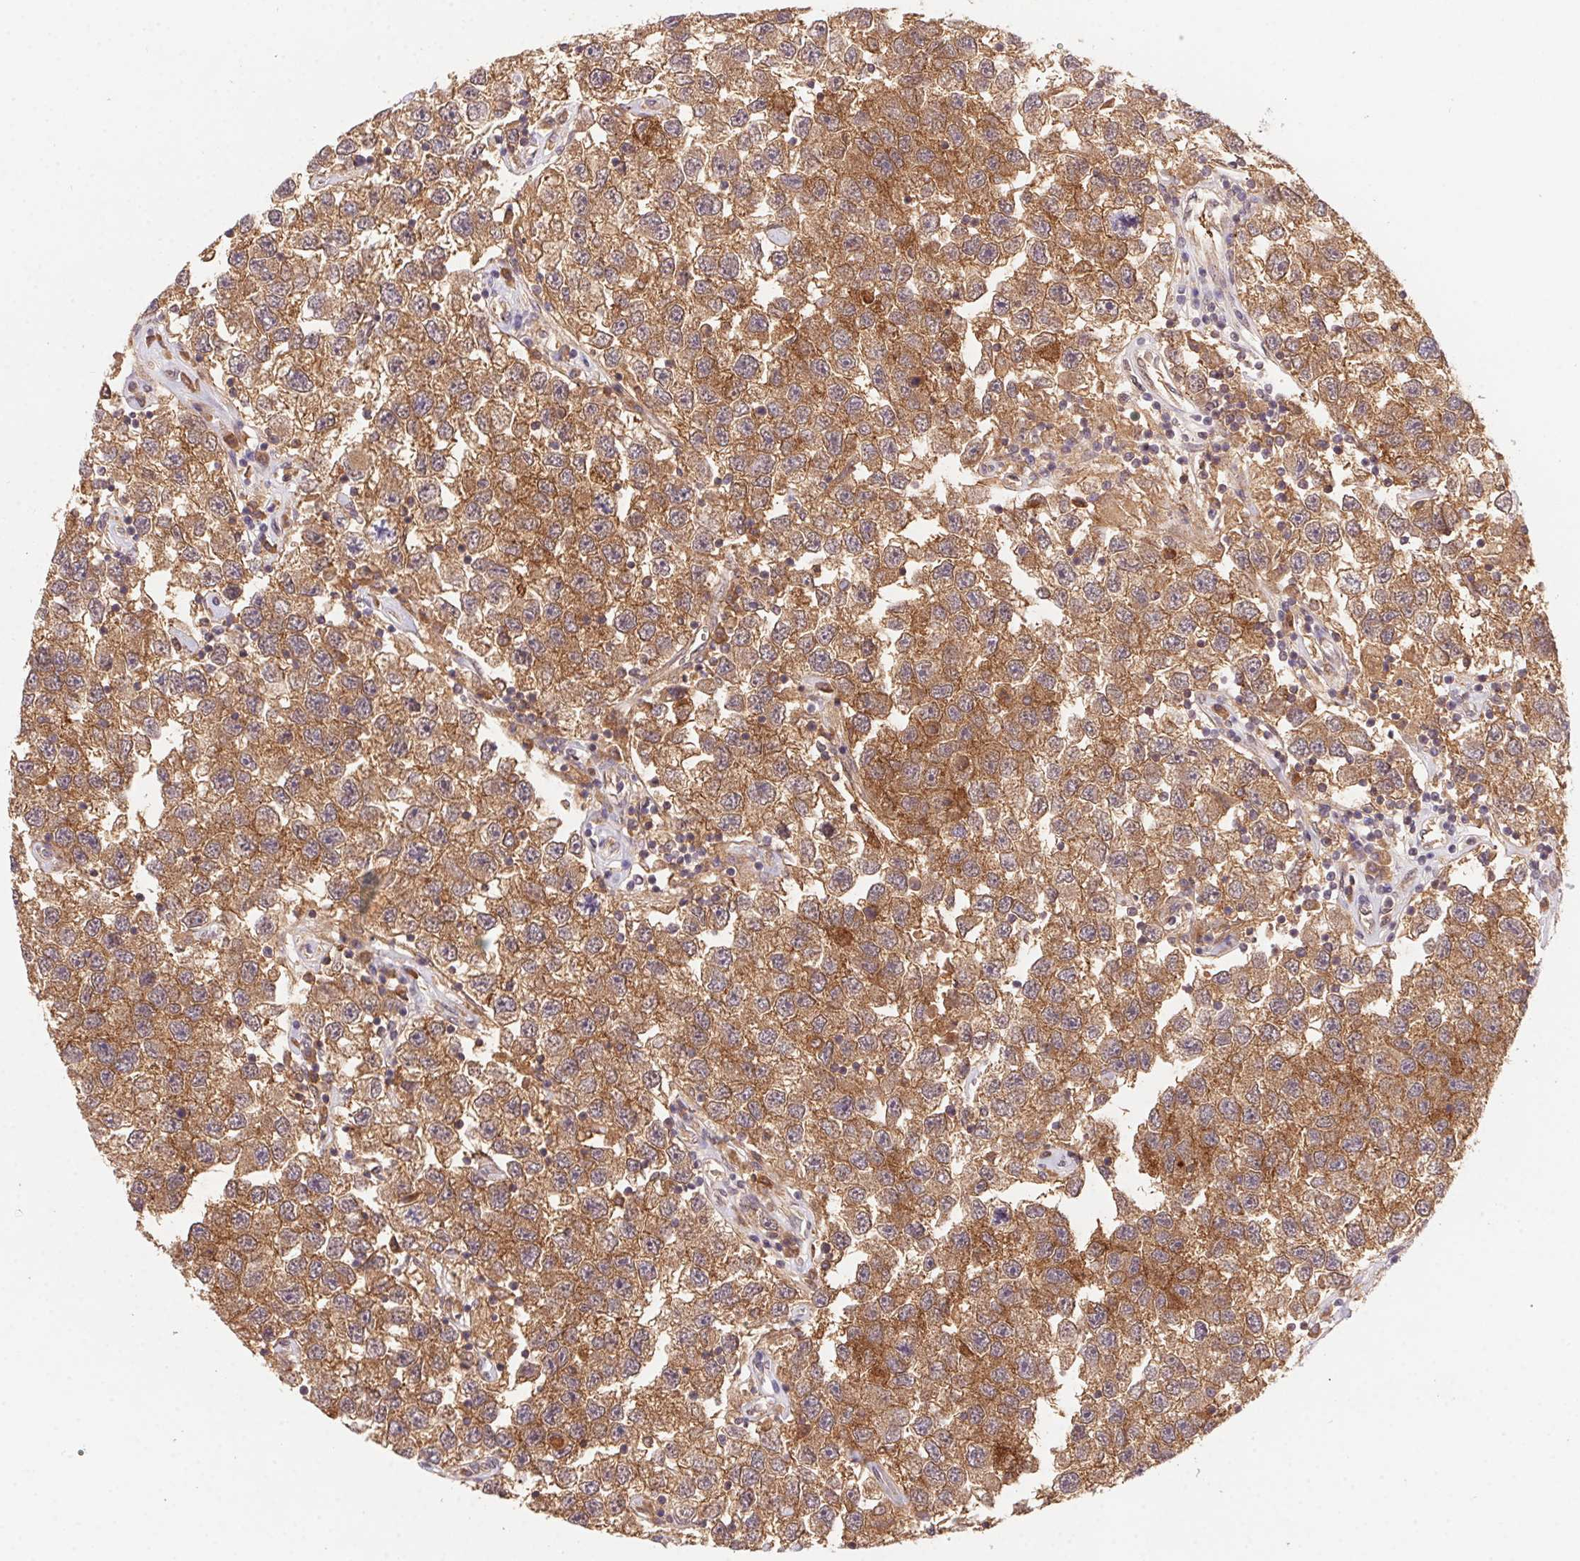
{"staining": {"intensity": "moderate", "quantity": ">75%", "location": "cytoplasmic/membranous"}, "tissue": "testis cancer", "cell_type": "Tumor cells", "image_type": "cancer", "snomed": [{"axis": "morphology", "description": "Seminoma, NOS"}, {"axis": "topography", "description": "Testis"}], "caption": "Protein expression analysis of seminoma (testis) exhibits moderate cytoplasmic/membranous staining in about >75% of tumor cells.", "gene": "SLC52A2", "patient": {"sex": "male", "age": 26}}